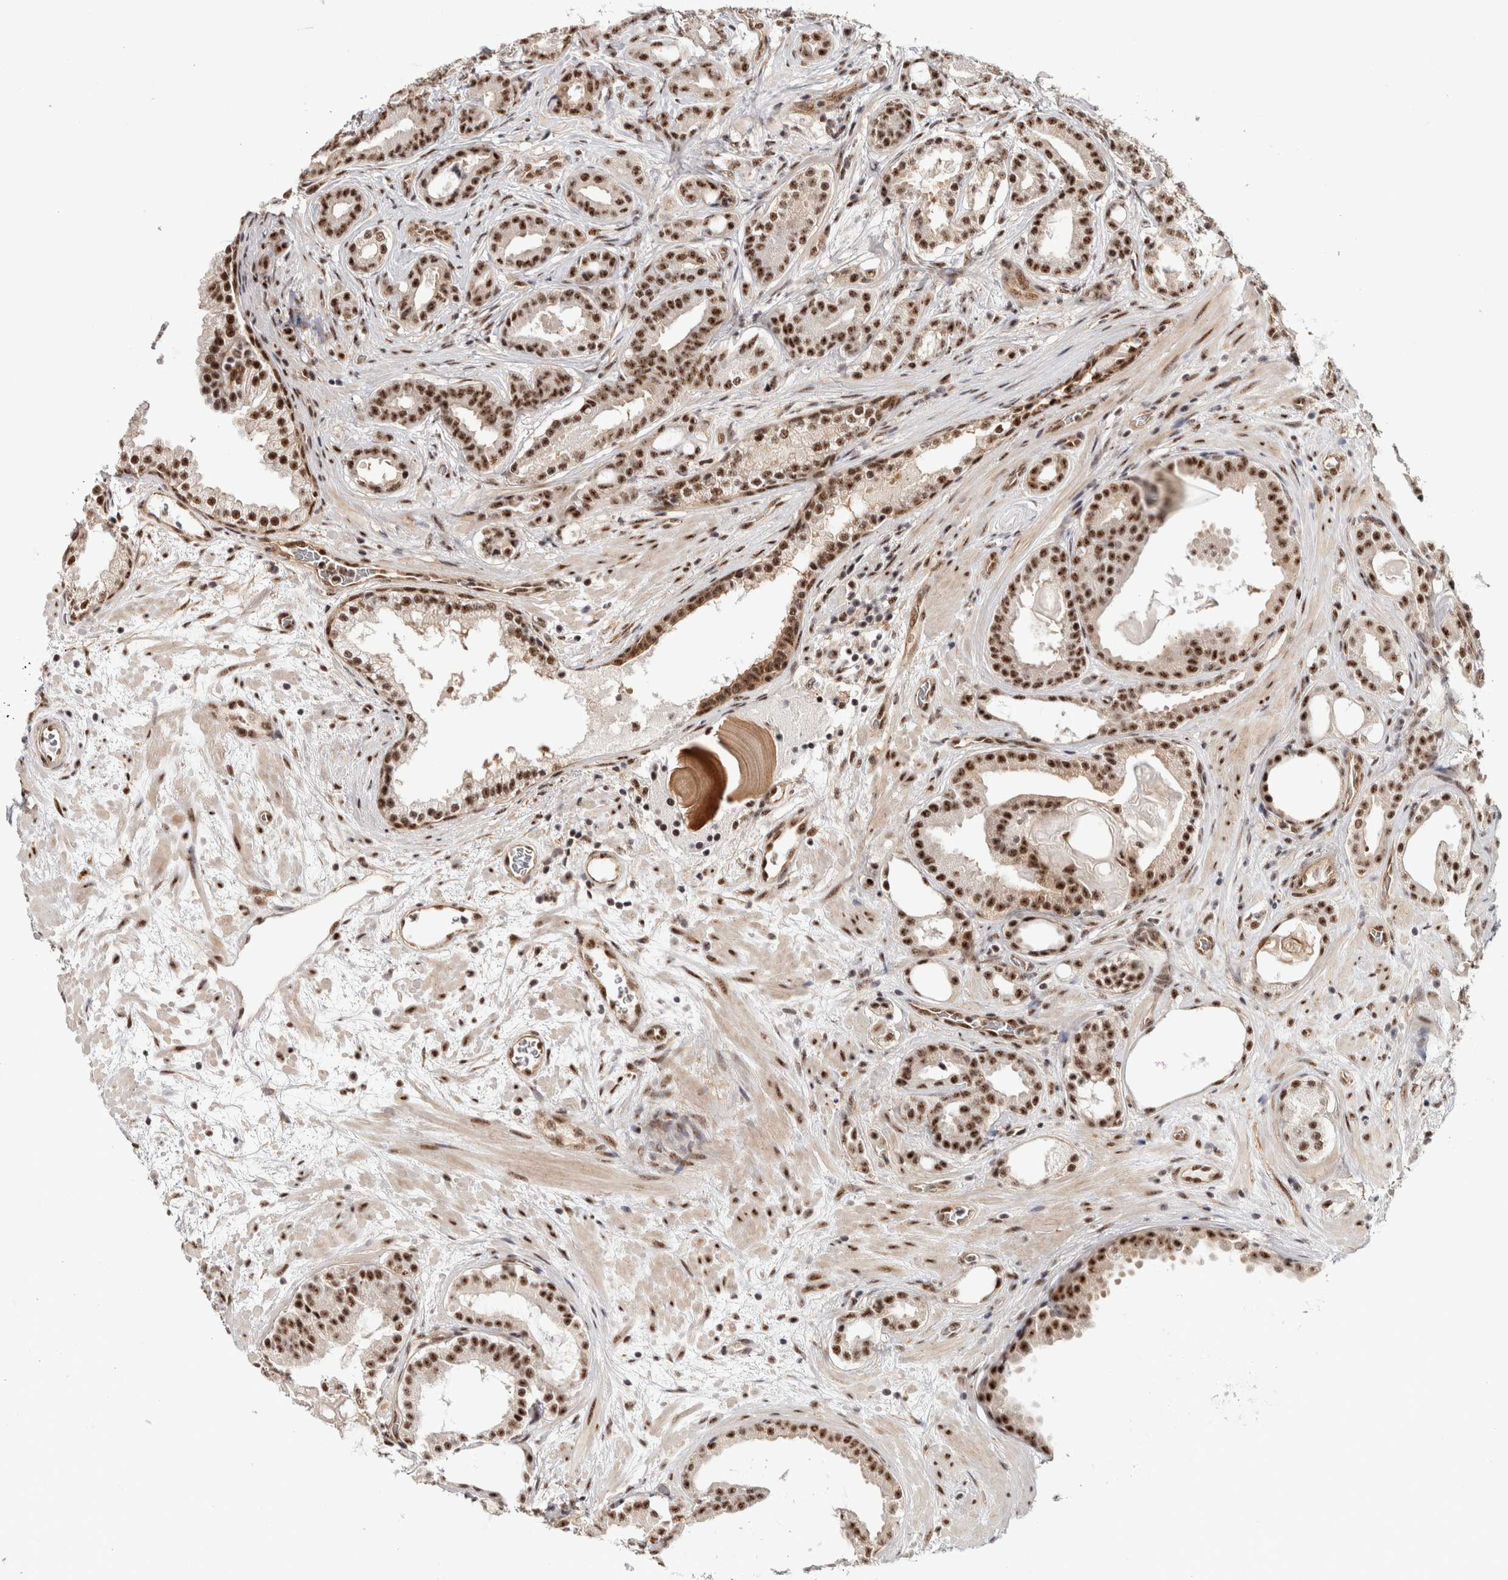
{"staining": {"intensity": "strong", "quantity": ">75%", "location": "nuclear"}, "tissue": "prostate cancer", "cell_type": "Tumor cells", "image_type": "cancer", "snomed": [{"axis": "morphology", "description": "Adenocarcinoma, High grade"}, {"axis": "topography", "description": "Prostate"}], "caption": "High-power microscopy captured an immunohistochemistry (IHC) micrograph of adenocarcinoma (high-grade) (prostate), revealing strong nuclear positivity in about >75% of tumor cells.", "gene": "MKNK1", "patient": {"sex": "male", "age": 60}}